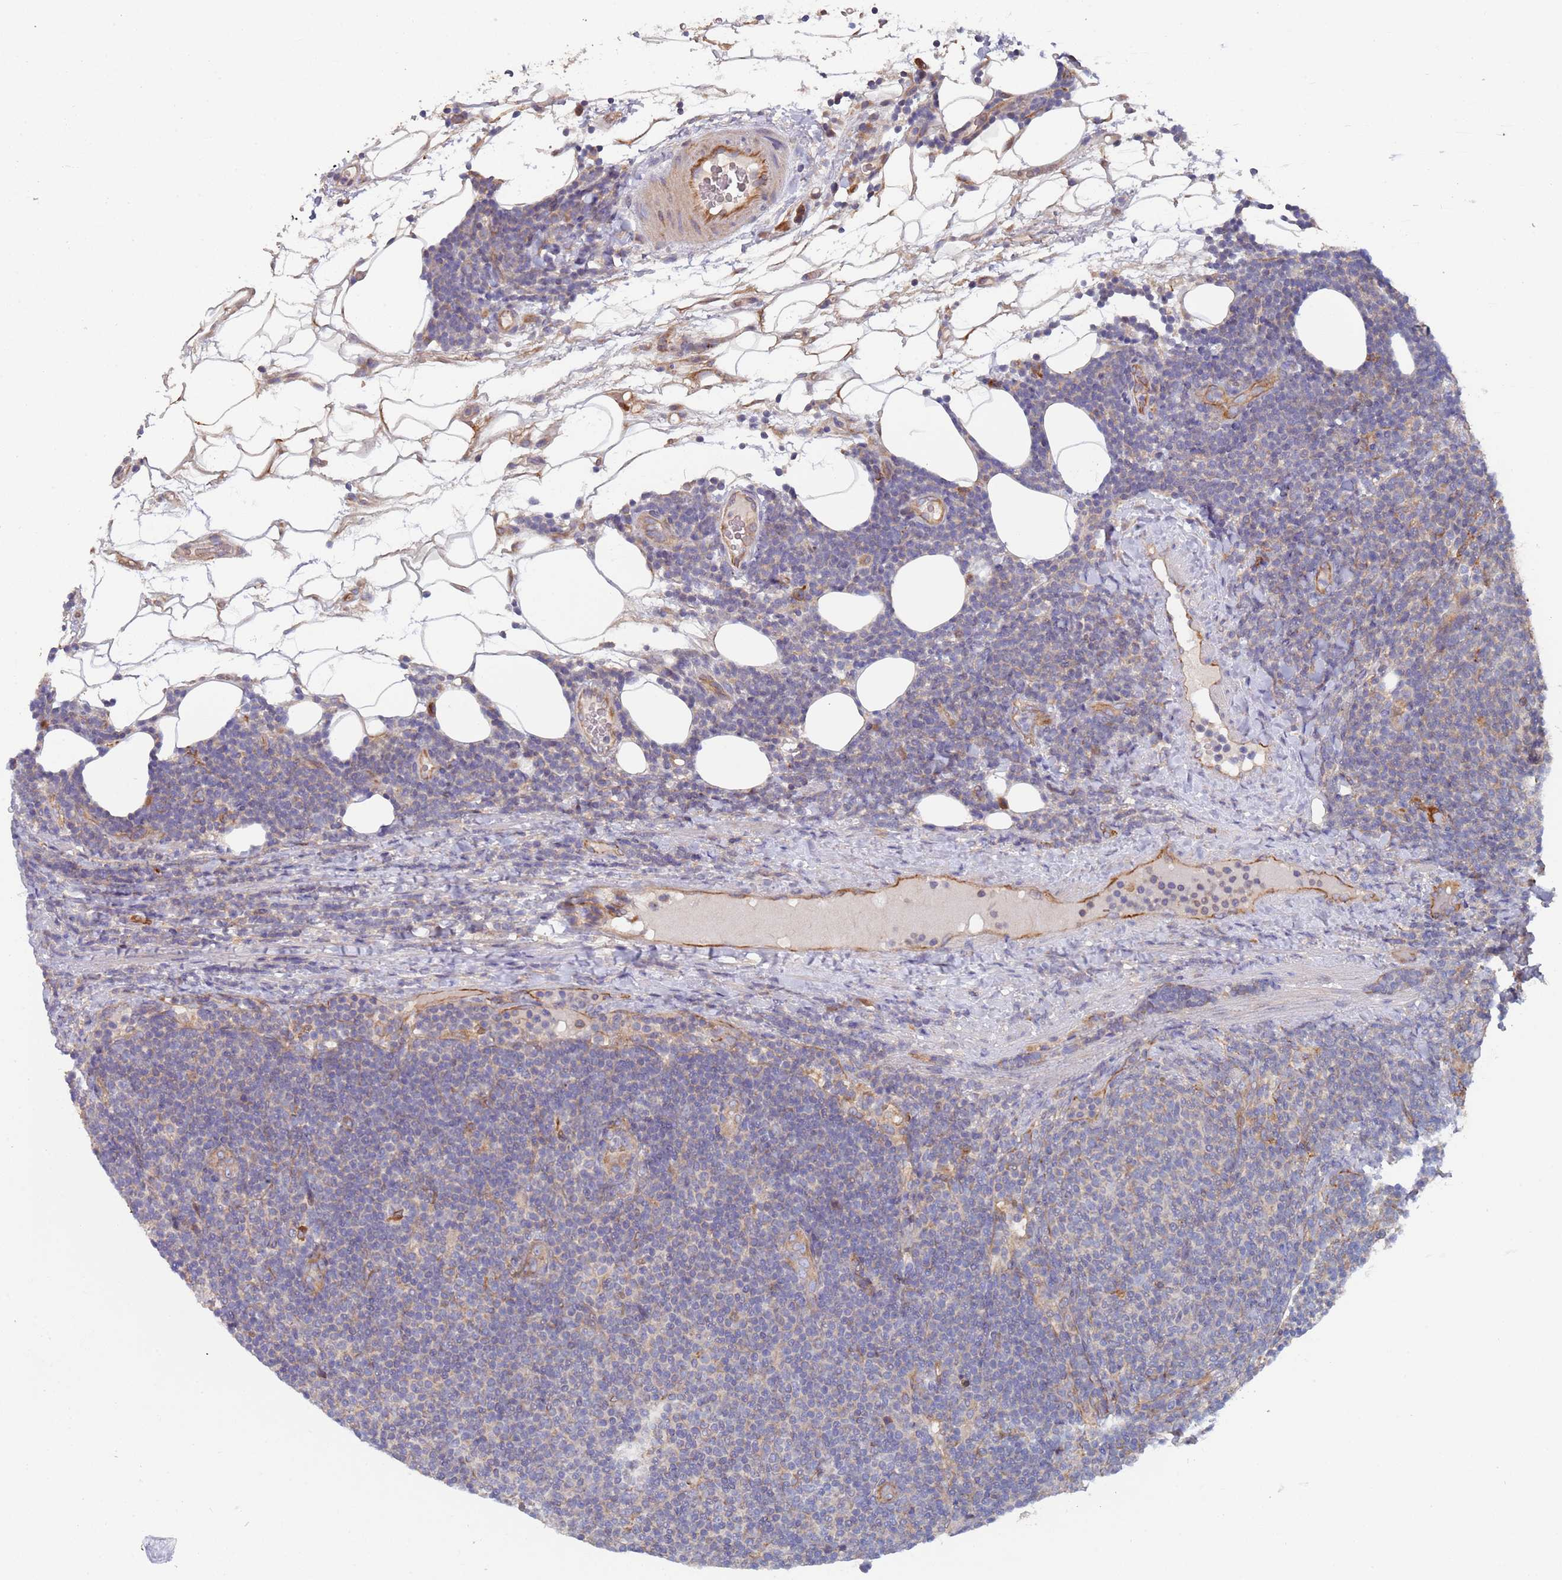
{"staining": {"intensity": "negative", "quantity": "none", "location": "none"}, "tissue": "lymphoma", "cell_type": "Tumor cells", "image_type": "cancer", "snomed": [{"axis": "morphology", "description": "Malignant lymphoma, non-Hodgkin's type, Low grade"}, {"axis": "topography", "description": "Lymph node"}], "caption": "Immunohistochemical staining of human malignant lymphoma, non-Hodgkin's type (low-grade) exhibits no significant positivity in tumor cells. The staining is performed using DAB brown chromogen with nuclei counter-stained in using hematoxylin.", "gene": "MALRD1", "patient": {"sex": "male", "age": 66}}